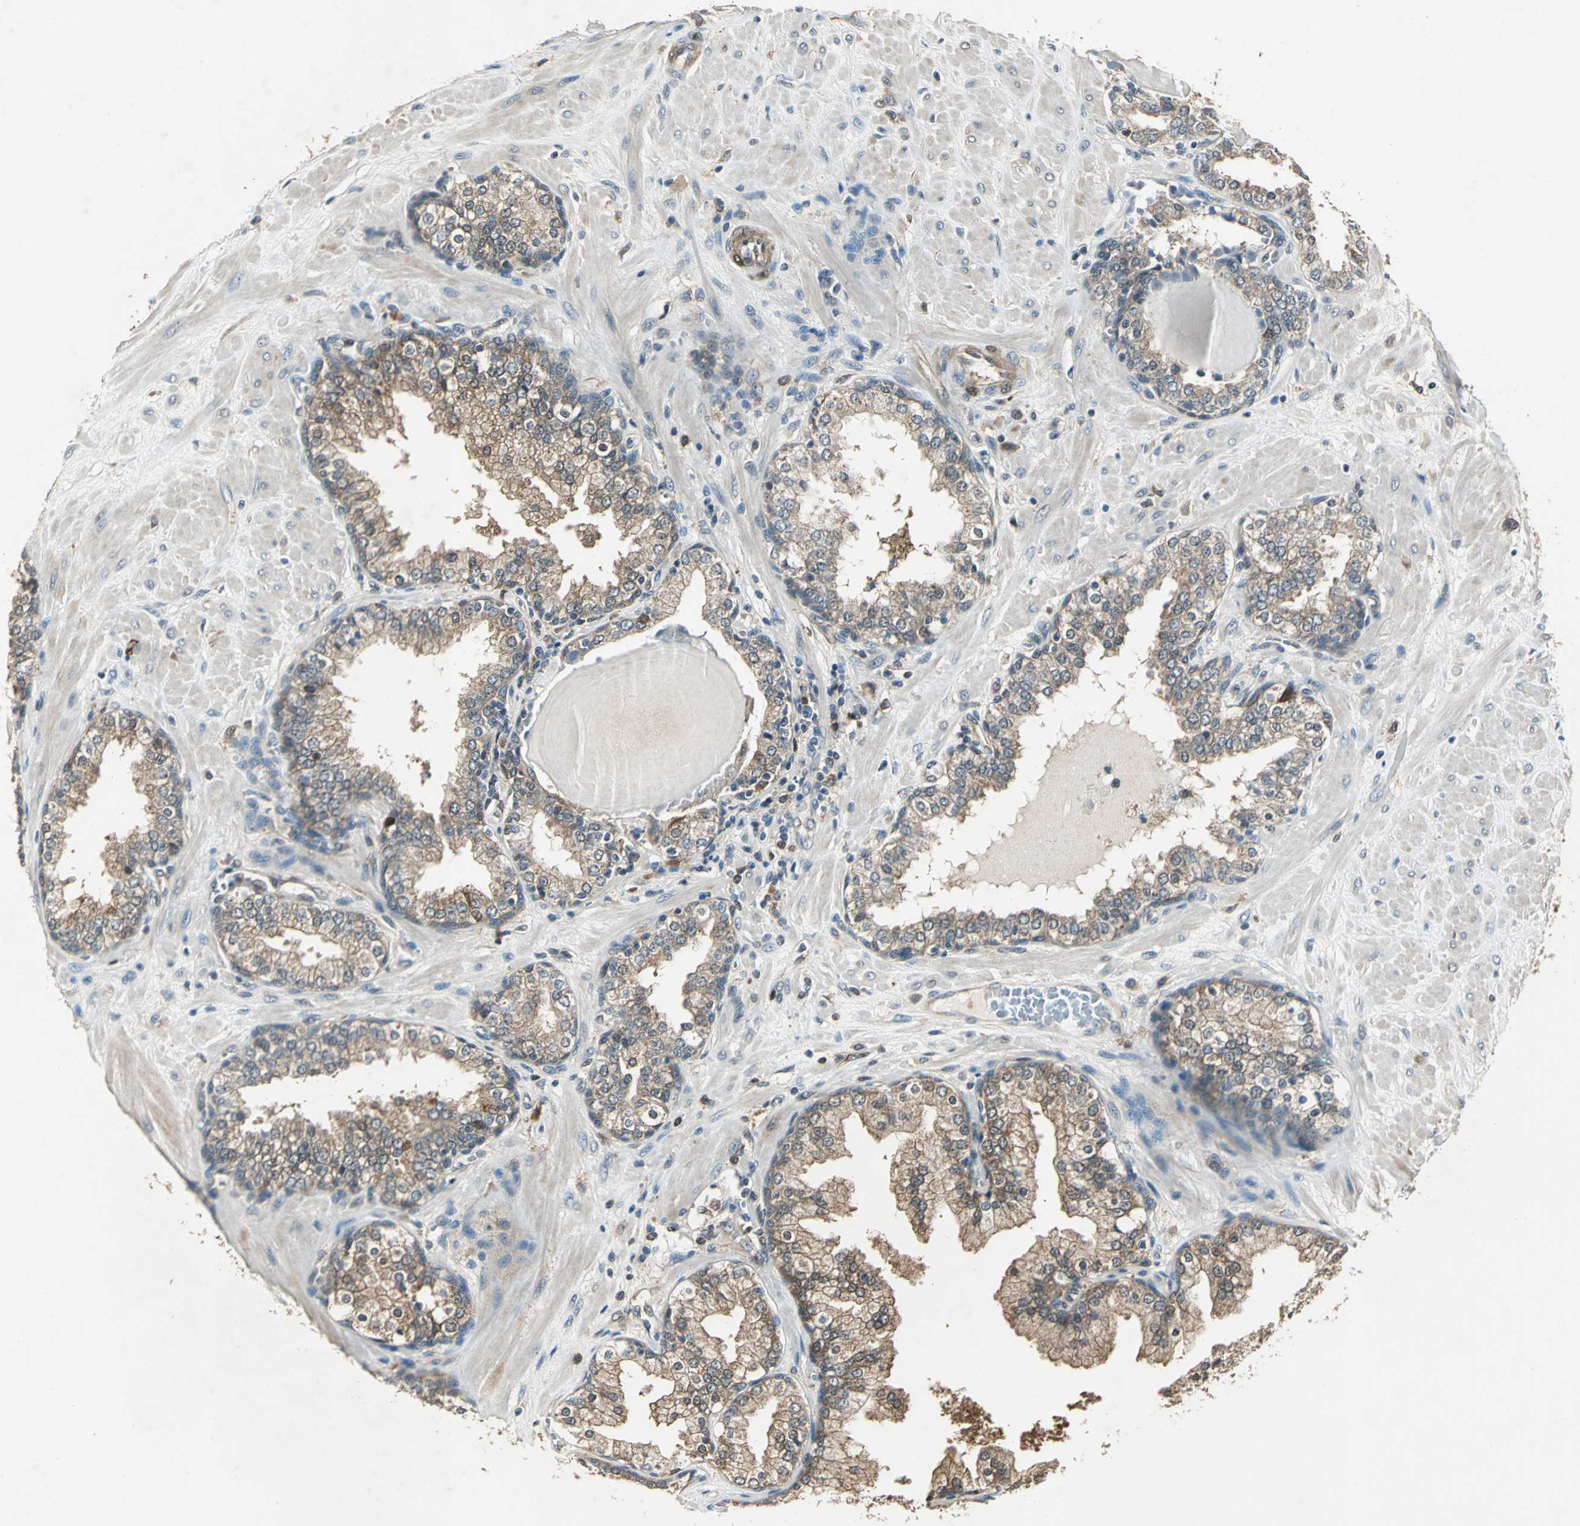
{"staining": {"intensity": "strong", "quantity": ">75%", "location": "cytoplasmic/membranous"}, "tissue": "prostate", "cell_type": "Glandular cells", "image_type": "normal", "snomed": [{"axis": "morphology", "description": "Normal tissue, NOS"}, {"axis": "topography", "description": "Prostate"}], "caption": "Immunohistochemical staining of unremarkable prostate shows high levels of strong cytoplasmic/membranous staining in about >75% of glandular cells.", "gene": "RRM2B", "patient": {"sex": "male", "age": 51}}